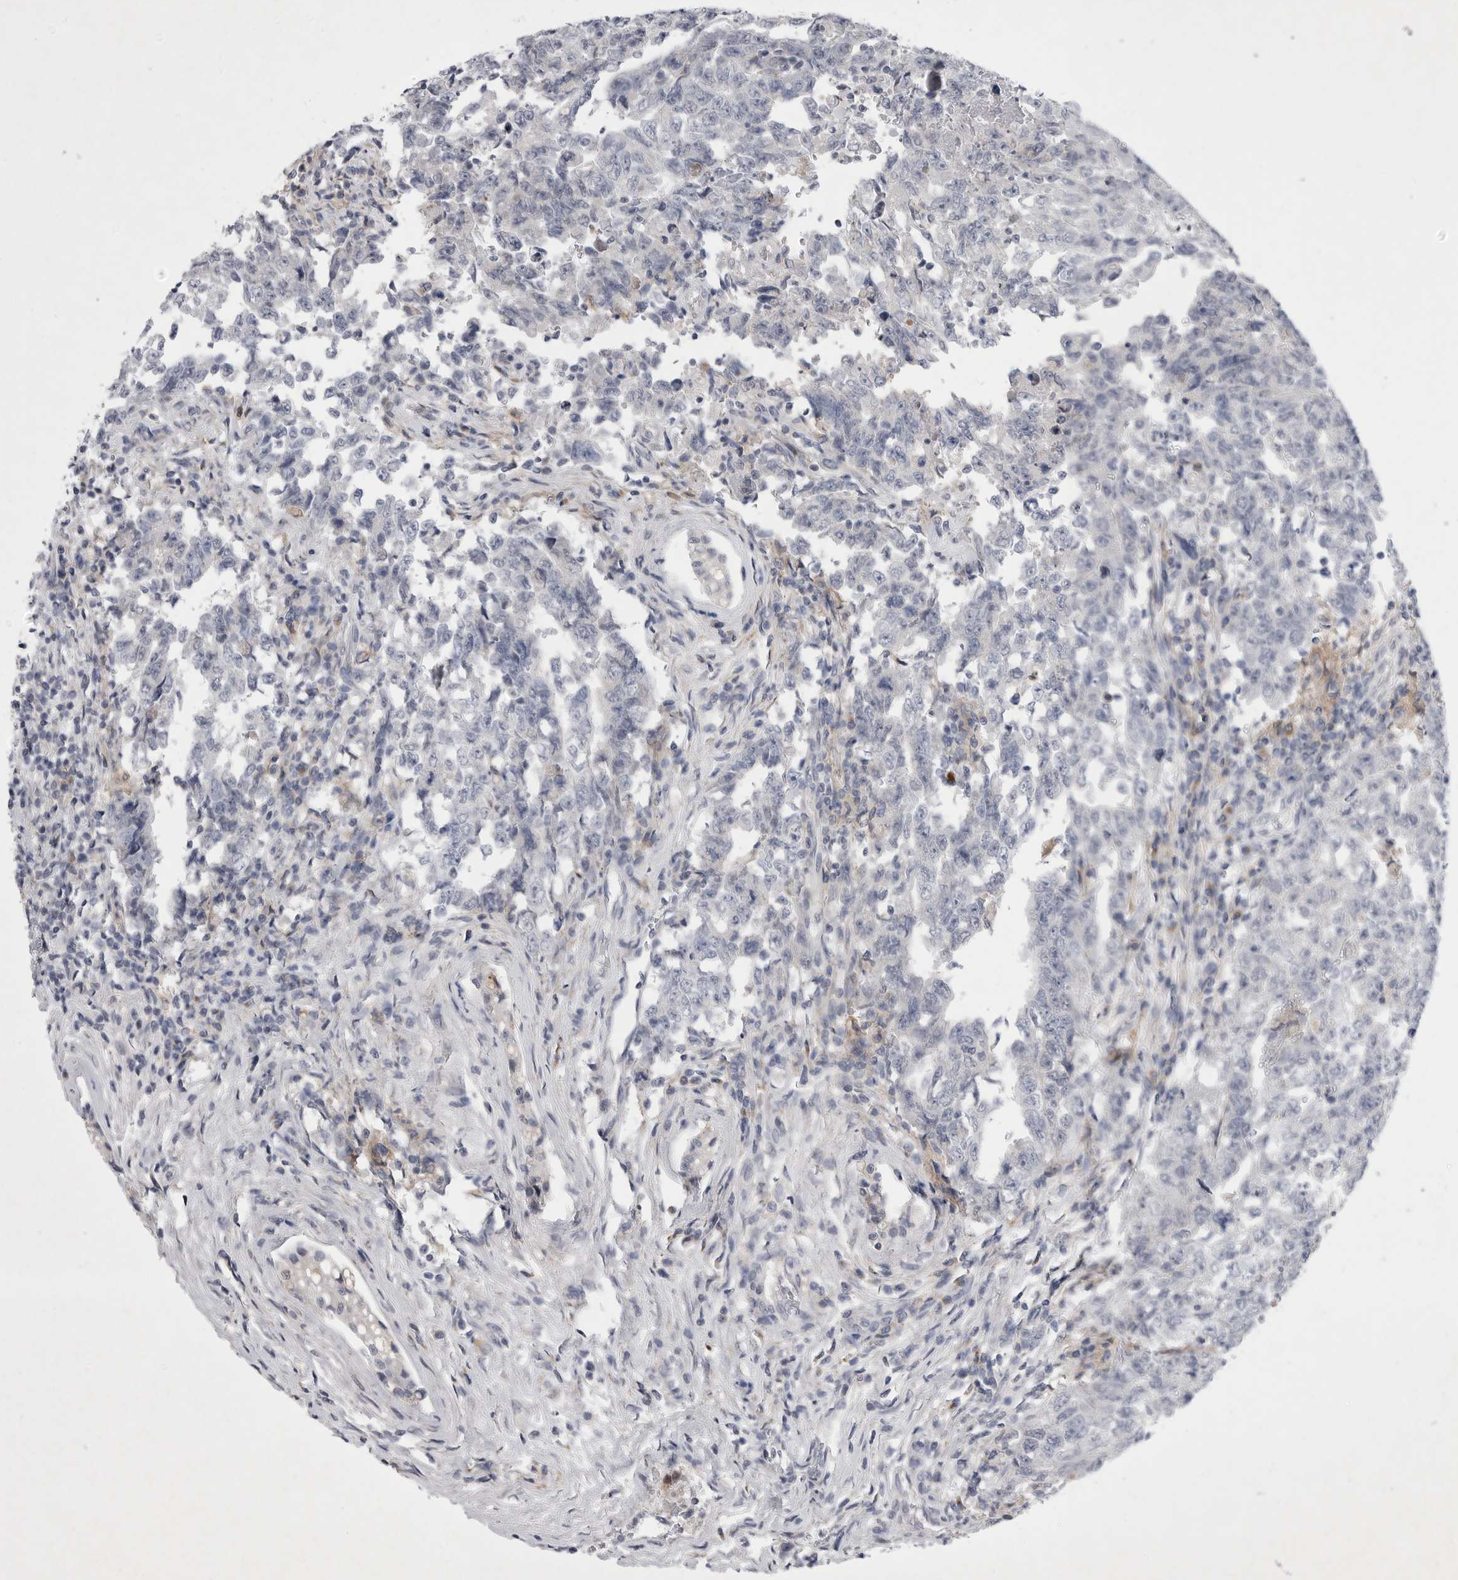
{"staining": {"intensity": "negative", "quantity": "none", "location": "none"}, "tissue": "testis cancer", "cell_type": "Tumor cells", "image_type": "cancer", "snomed": [{"axis": "morphology", "description": "Carcinoma, Embryonal, NOS"}, {"axis": "topography", "description": "Testis"}], "caption": "This is a histopathology image of immunohistochemistry staining of testis cancer, which shows no staining in tumor cells.", "gene": "SIGLEC10", "patient": {"sex": "male", "age": 26}}